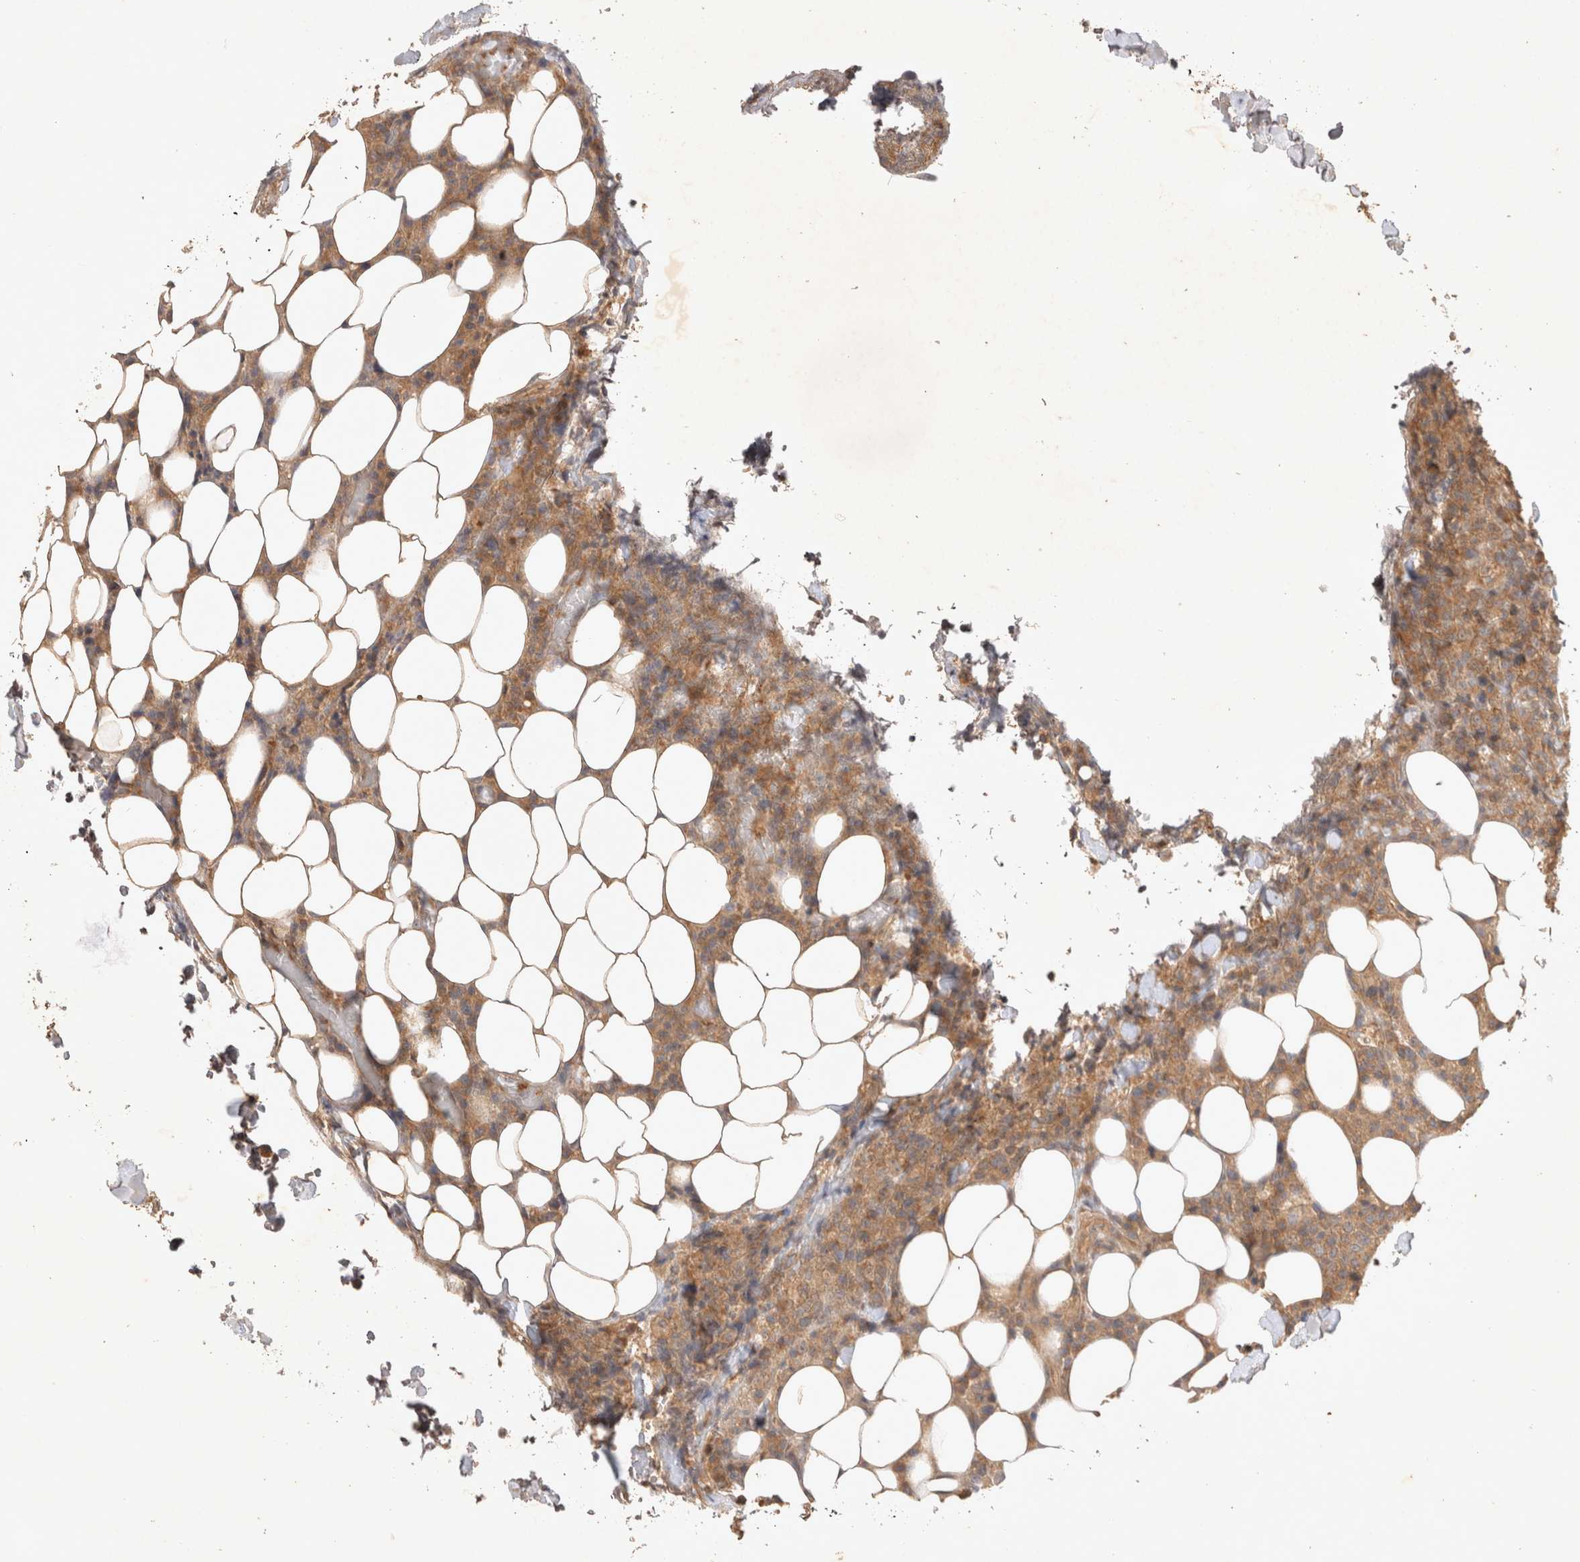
{"staining": {"intensity": "moderate", "quantity": ">75%", "location": "cytoplasmic/membranous"}, "tissue": "lymphoma", "cell_type": "Tumor cells", "image_type": "cancer", "snomed": [{"axis": "morphology", "description": "Malignant lymphoma, non-Hodgkin's type, High grade"}, {"axis": "topography", "description": "Lymph node"}], "caption": "High-grade malignant lymphoma, non-Hodgkin's type stained with a brown dye shows moderate cytoplasmic/membranous positive expression in about >75% of tumor cells.", "gene": "YES1", "patient": {"sex": "male", "age": 13}}